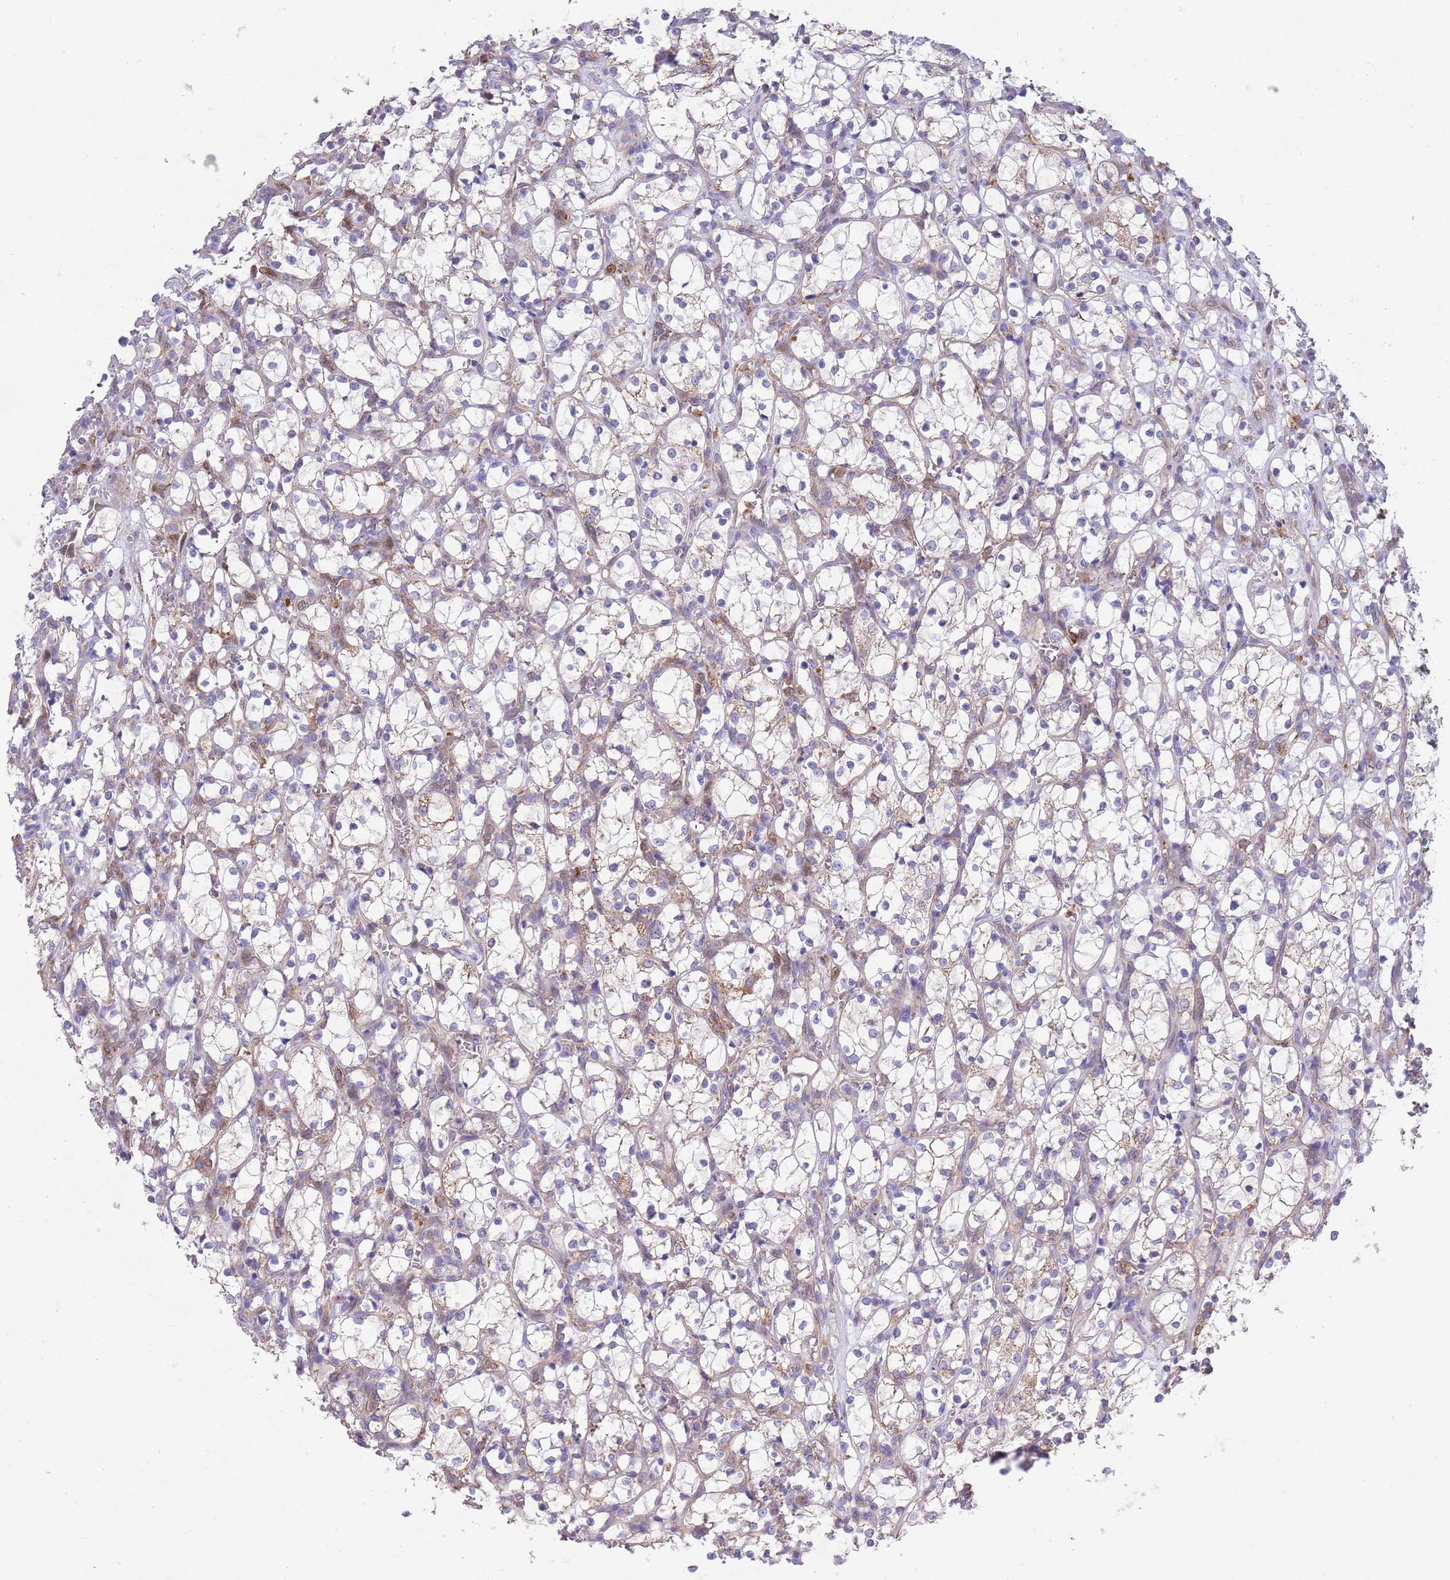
{"staining": {"intensity": "negative", "quantity": "none", "location": "none"}, "tissue": "renal cancer", "cell_type": "Tumor cells", "image_type": "cancer", "snomed": [{"axis": "morphology", "description": "Adenocarcinoma, NOS"}, {"axis": "topography", "description": "Kidney"}], "caption": "An IHC image of renal cancer (adenocarcinoma) is shown. There is no staining in tumor cells of renal cancer (adenocarcinoma).", "gene": "DDT", "patient": {"sex": "female", "age": 69}}